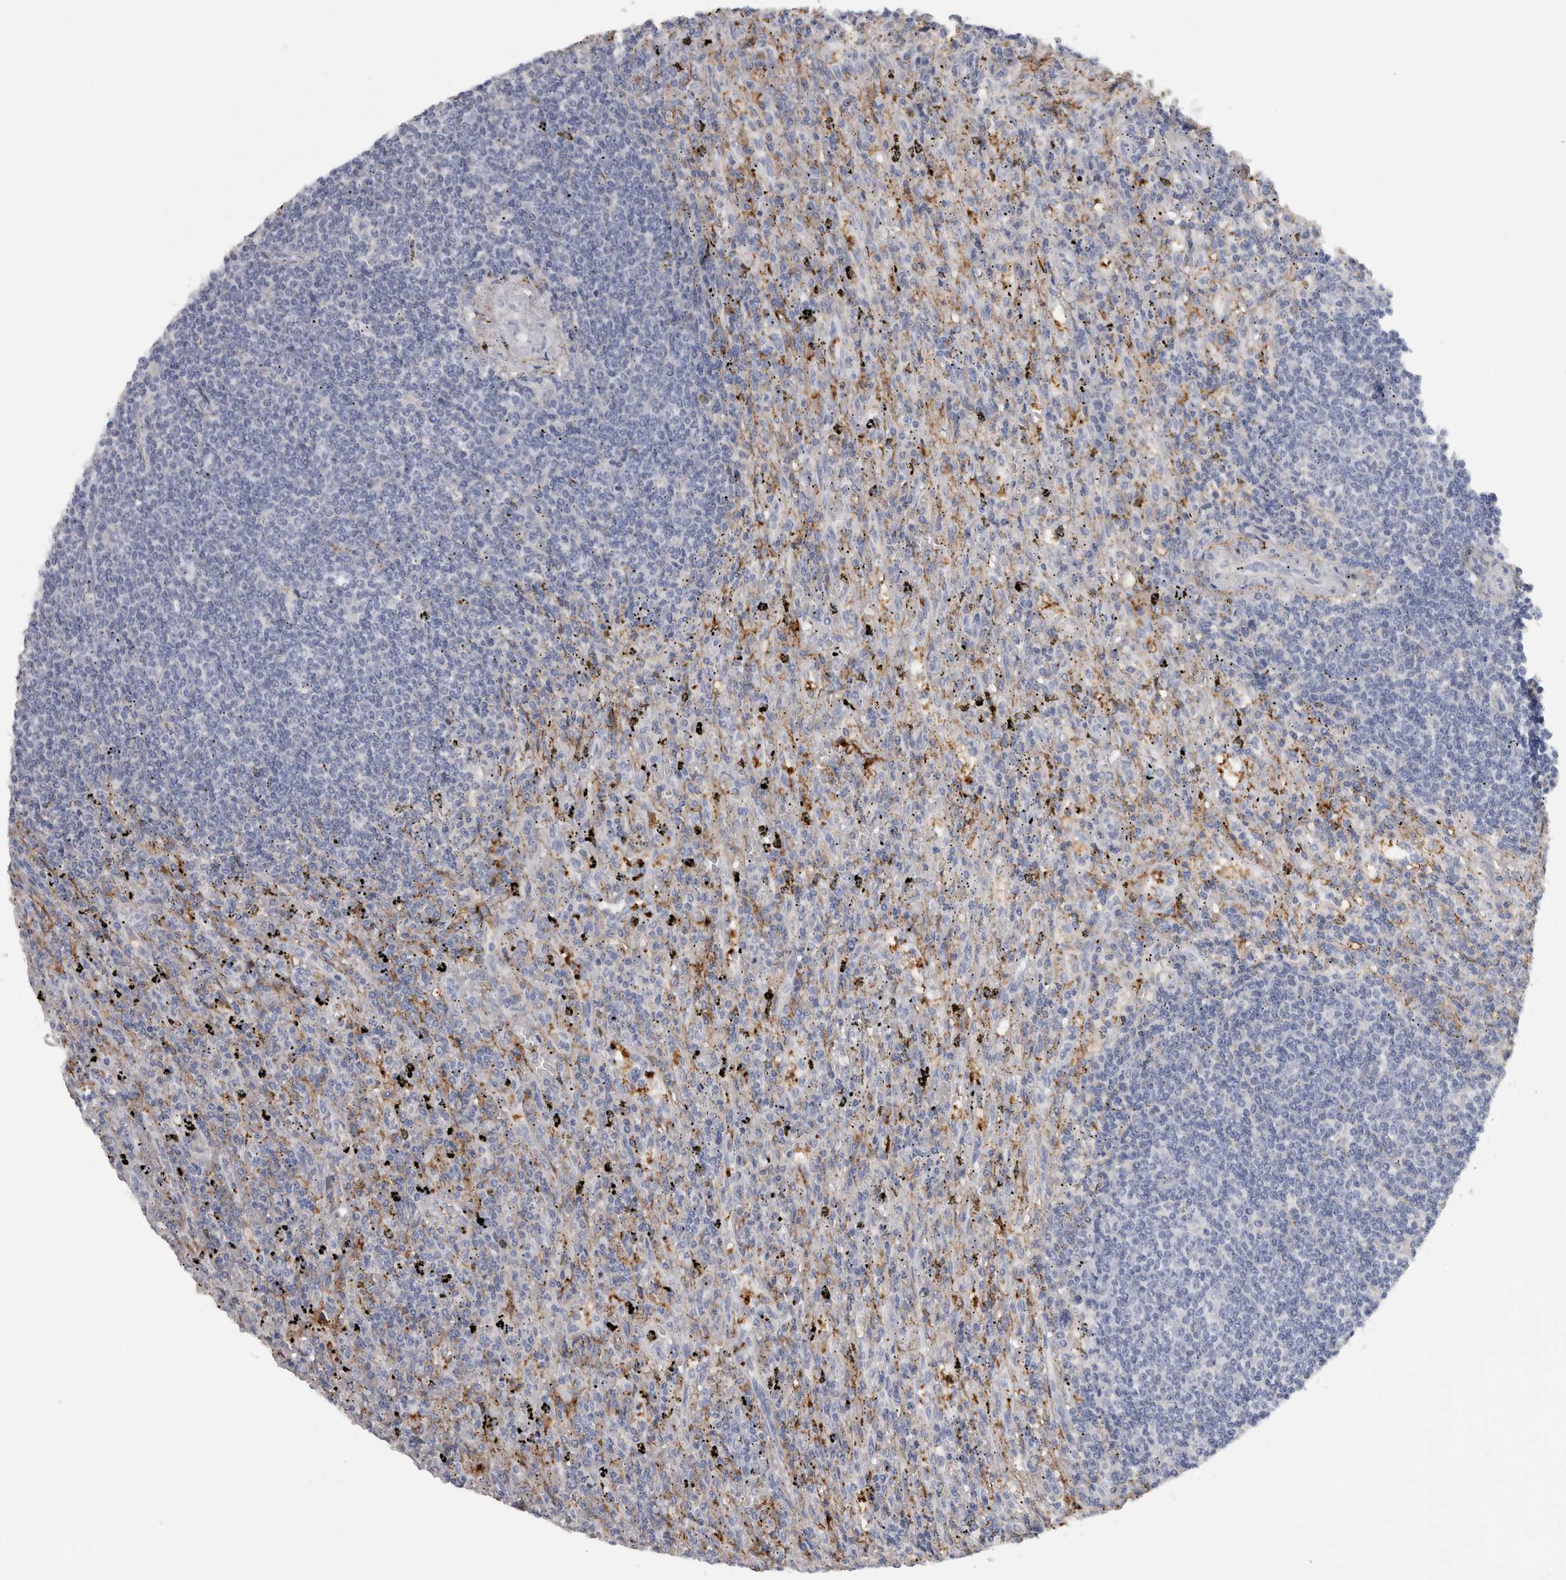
{"staining": {"intensity": "negative", "quantity": "none", "location": "none"}, "tissue": "lymphoma", "cell_type": "Tumor cells", "image_type": "cancer", "snomed": [{"axis": "morphology", "description": "Malignant lymphoma, non-Hodgkin's type, Low grade"}, {"axis": "topography", "description": "Spleen"}], "caption": "Immunohistochemistry (IHC) of lymphoma reveals no positivity in tumor cells.", "gene": "DNAJC24", "patient": {"sex": "male", "age": 76}}